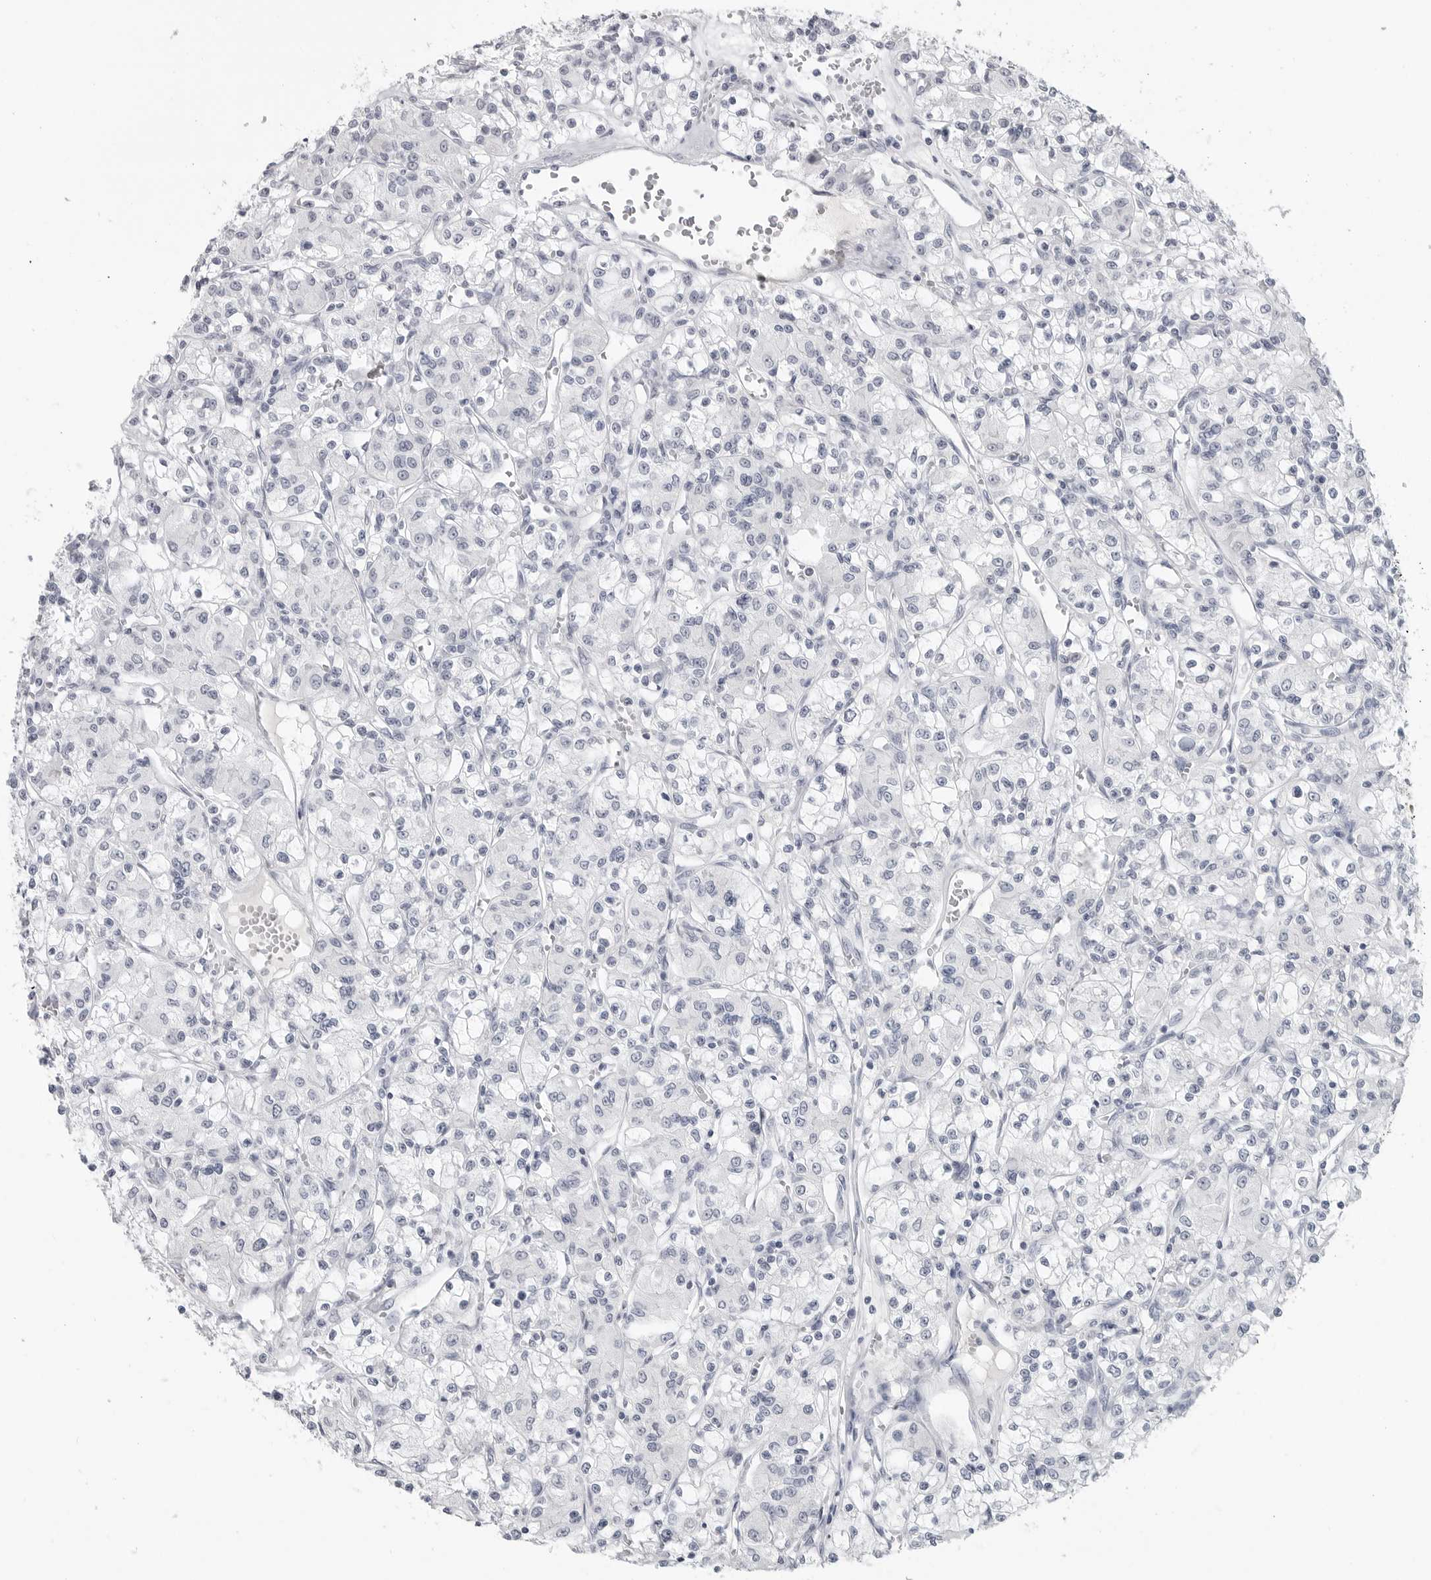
{"staining": {"intensity": "negative", "quantity": "none", "location": "none"}, "tissue": "renal cancer", "cell_type": "Tumor cells", "image_type": "cancer", "snomed": [{"axis": "morphology", "description": "Adenocarcinoma, NOS"}, {"axis": "topography", "description": "Kidney"}], "caption": "Immunohistochemical staining of human adenocarcinoma (renal) reveals no significant positivity in tumor cells. The staining was performed using DAB to visualize the protein expression in brown, while the nuclei were stained in blue with hematoxylin (Magnification: 20x).", "gene": "LY6D", "patient": {"sex": "female", "age": 59}}